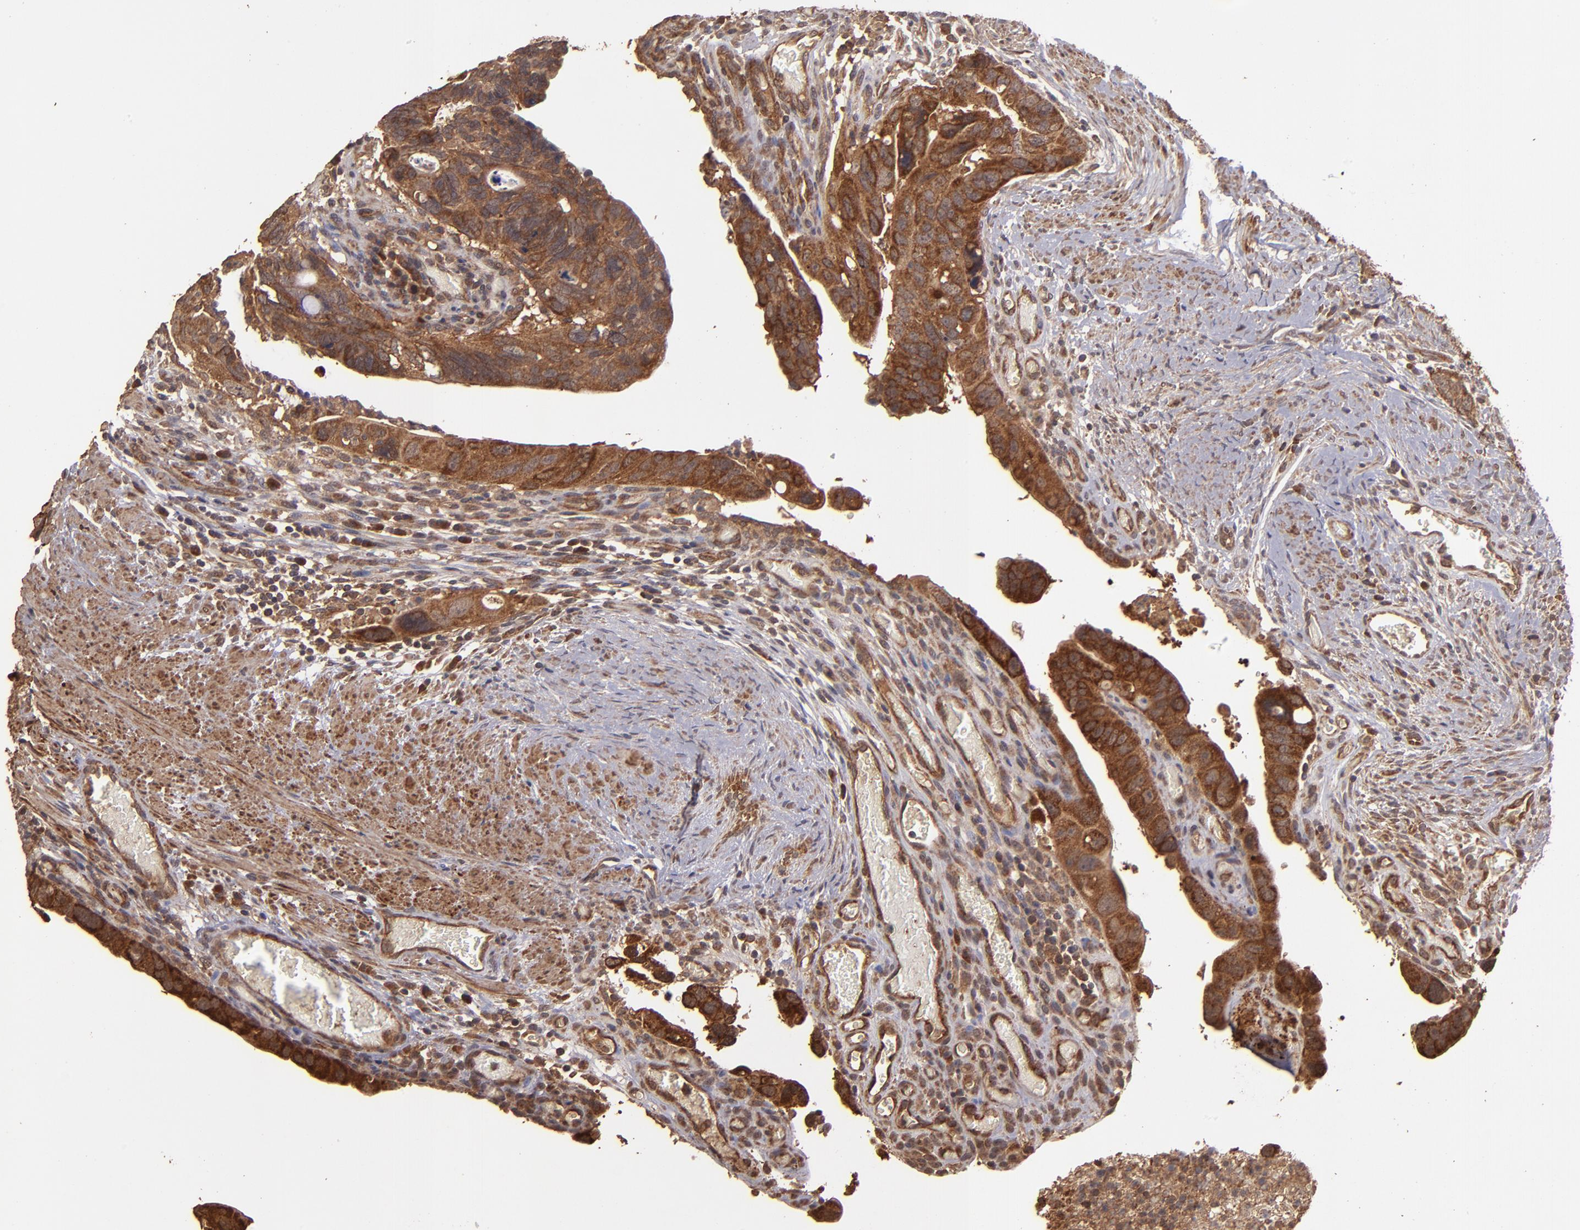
{"staining": {"intensity": "strong", "quantity": ">75%", "location": "cytoplasmic/membranous"}, "tissue": "colorectal cancer", "cell_type": "Tumor cells", "image_type": "cancer", "snomed": [{"axis": "morphology", "description": "Adenocarcinoma, NOS"}, {"axis": "topography", "description": "Rectum"}], "caption": "IHC of colorectal cancer (adenocarcinoma) demonstrates high levels of strong cytoplasmic/membranous staining in approximately >75% of tumor cells. (DAB IHC, brown staining for protein, blue staining for nuclei).", "gene": "TXNDC16", "patient": {"sex": "male", "age": 53}}